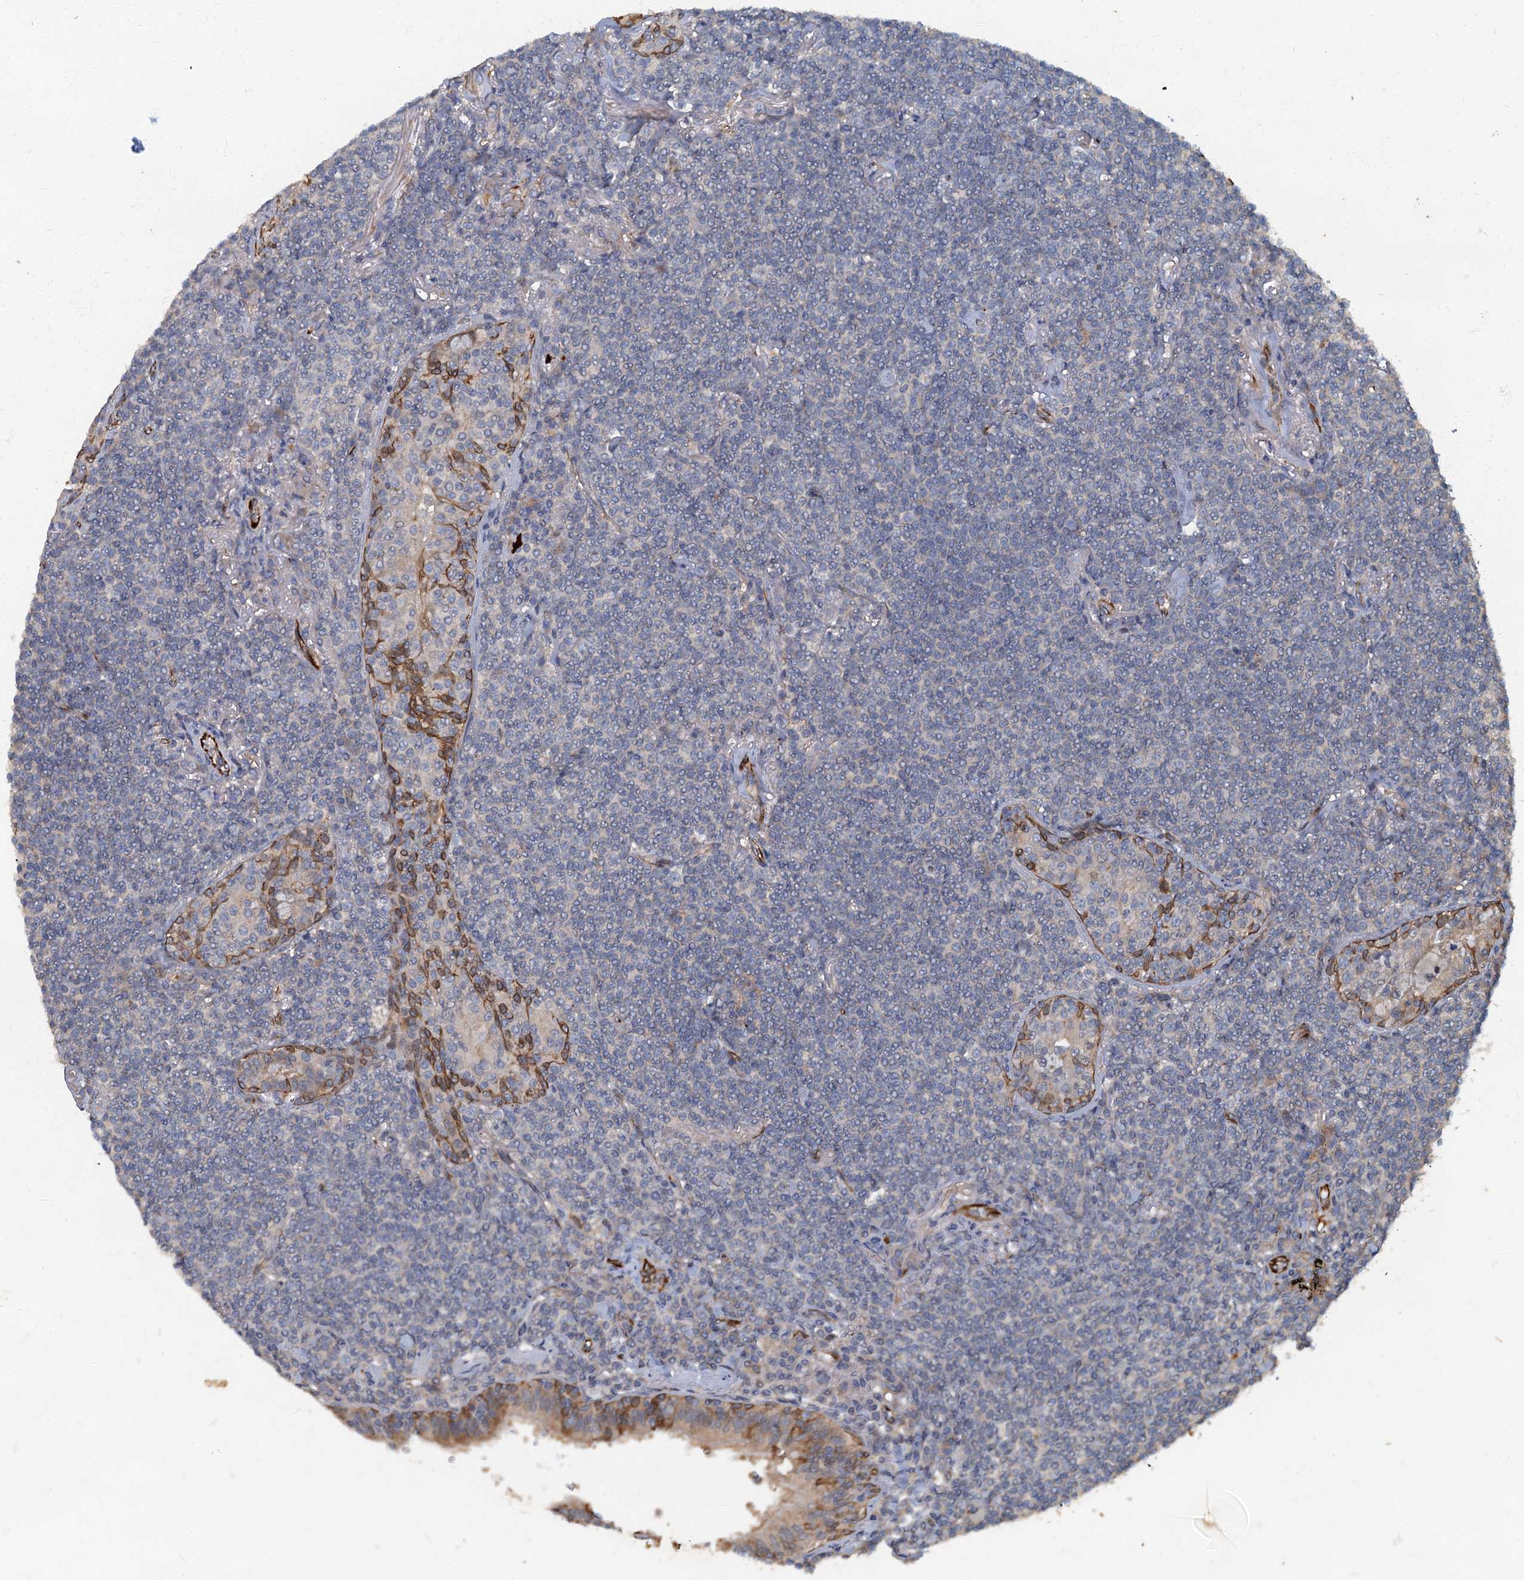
{"staining": {"intensity": "negative", "quantity": "none", "location": "none"}, "tissue": "lymphoma", "cell_type": "Tumor cells", "image_type": "cancer", "snomed": [{"axis": "morphology", "description": "Malignant lymphoma, non-Hodgkin's type, Low grade"}, {"axis": "topography", "description": "Lung"}], "caption": "IHC of human malignant lymphoma, non-Hodgkin's type (low-grade) displays no positivity in tumor cells.", "gene": "ARL11", "patient": {"sex": "female", "age": 71}}